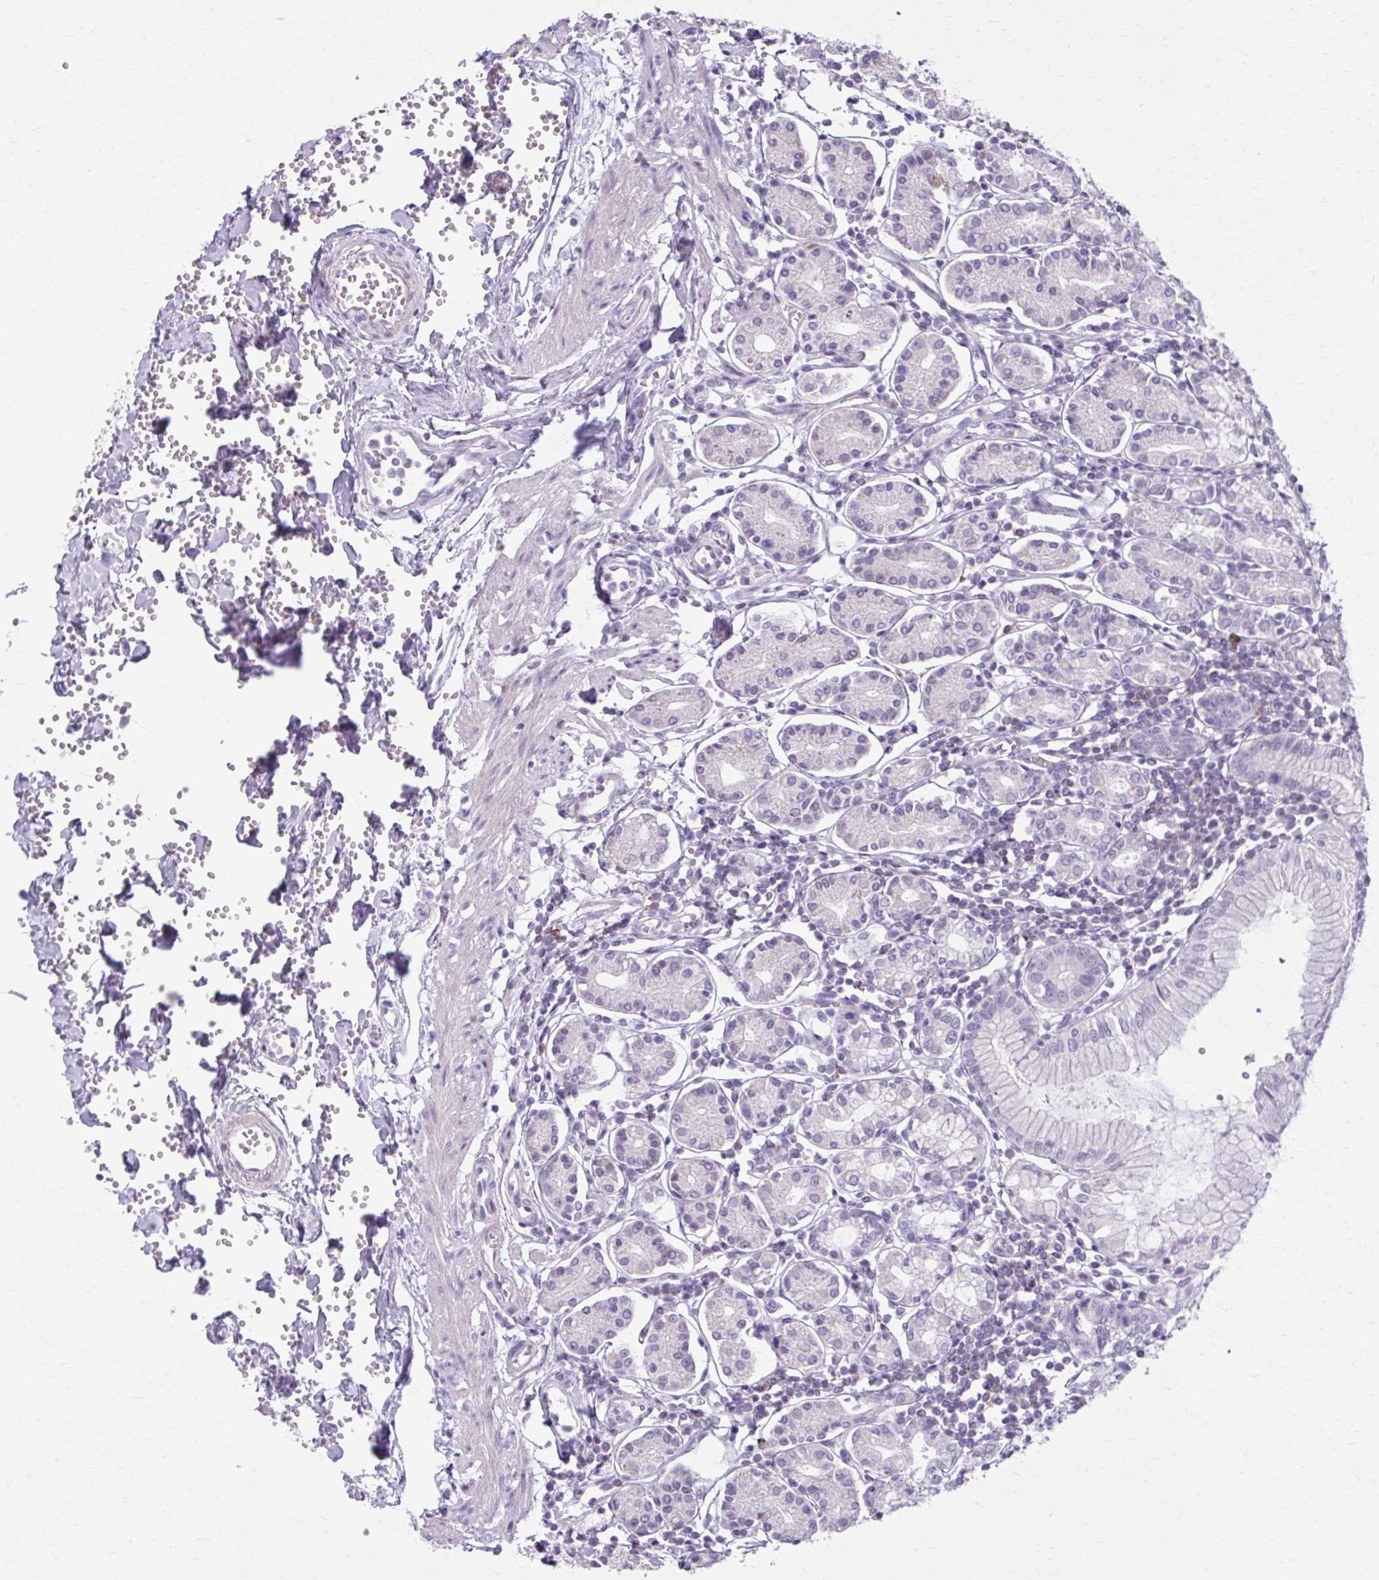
{"staining": {"intensity": "negative", "quantity": "none", "location": "none"}, "tissue": "stomach", "cell_type": "Glandular cells", "image_type": "normal", "snomed": [{"axis": "morphology", "description": "Normal tissue, NOS"}, {"axis": "topography", "description": "Stomach"}], "caption": "Image shows no significant protein expression in glandular cells of benign stomach.", "gene": "OR4B1", "patient": {"sex": "female", "age": 62}}